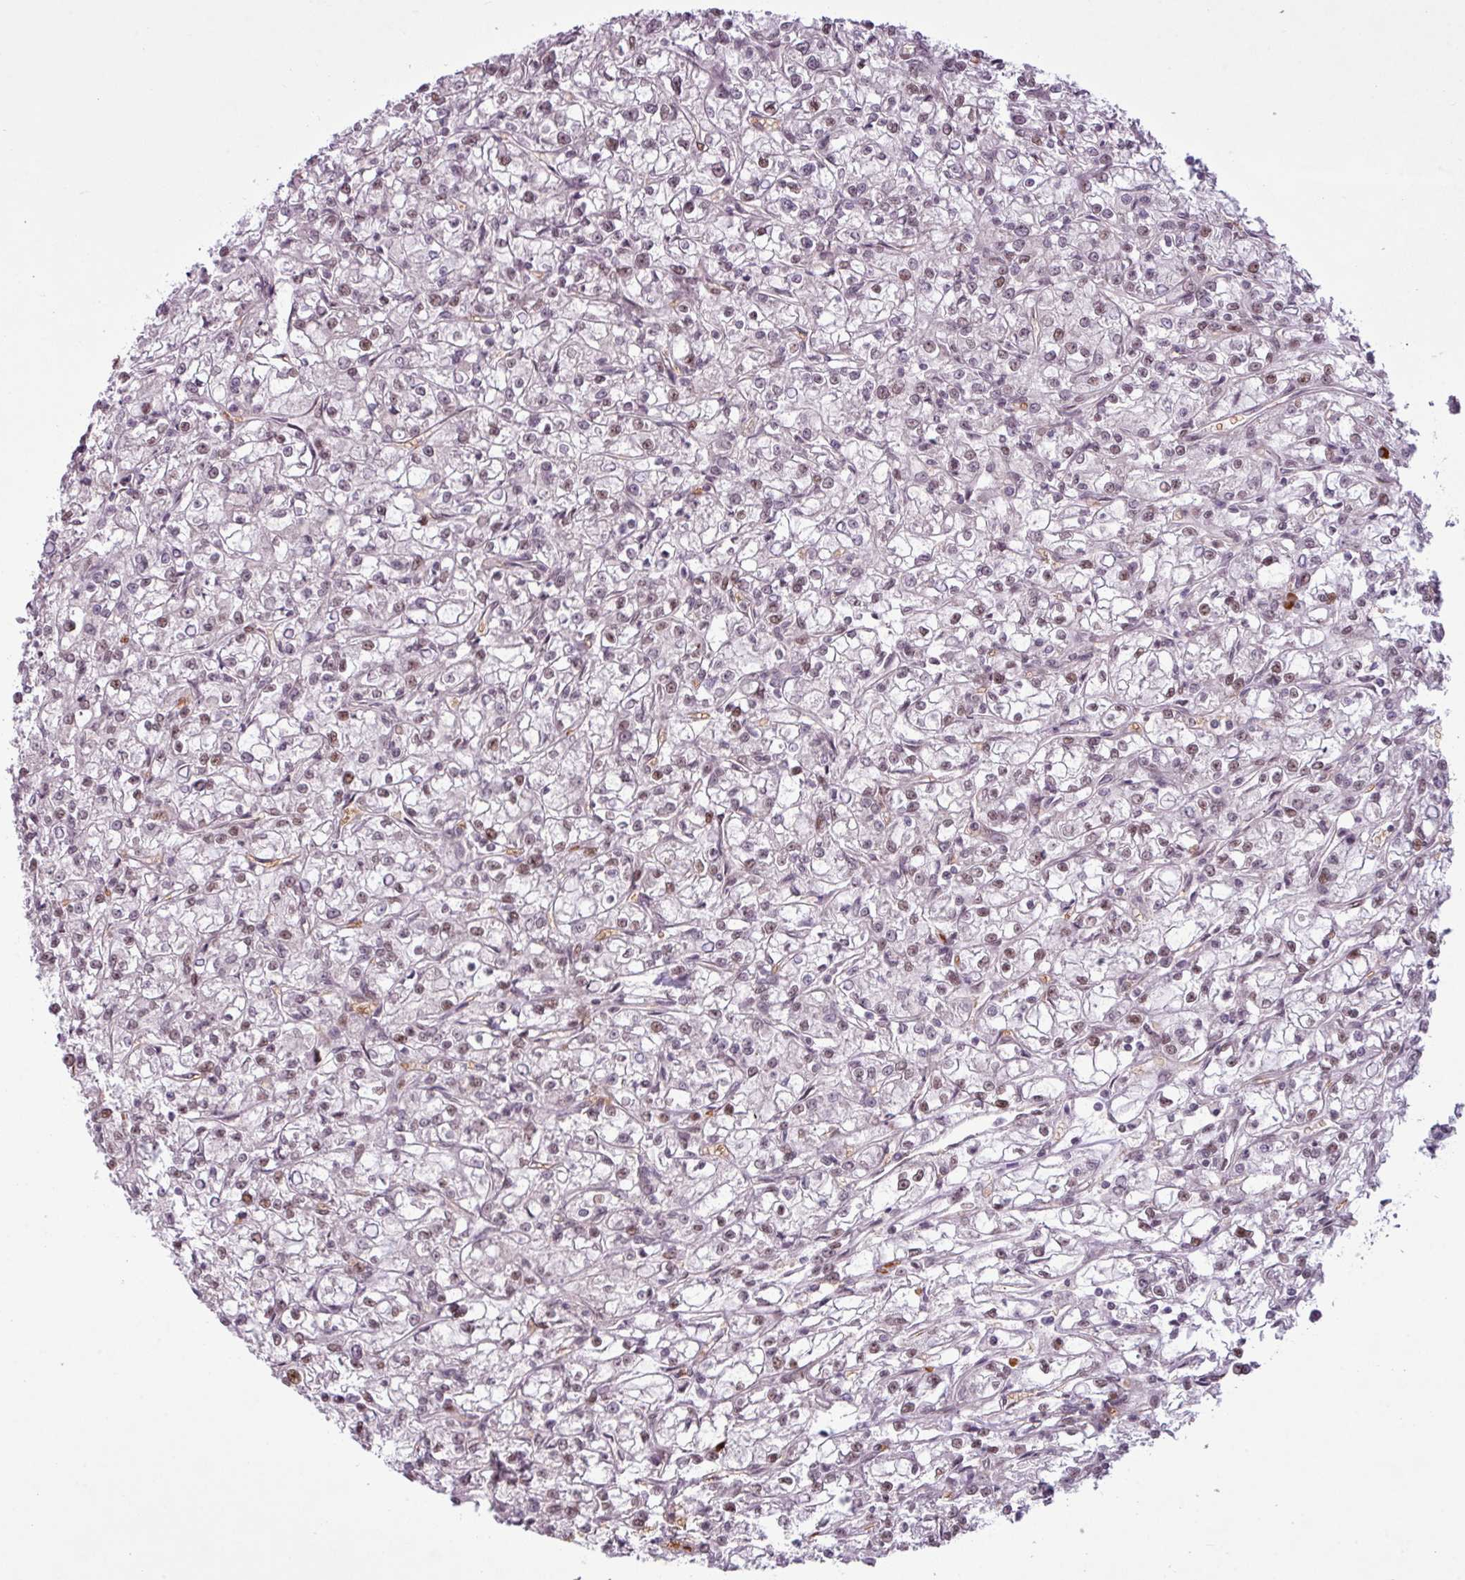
{"staining": {"intensity": "weak", "quantity": "25%-75%", "location": "nuclear"}, "tissue": "renal cancer", "cell_type": "Tumor cells", "image_type": "cancer", "snomed": [{"axis": "morphology", "description": "Adenocarcinoma, NOS"}, {"axis": "topography", "description": "Kidney"}], "caption": "Immunohistochemical staining of human adenocarcinoma (renal) exhibits low levels of weak nuclear protein staining in about 25%-75% of tumor cells. Using DAB (3,3'-diaminobenzidine) (brown) and hematoxylin (blue) stains, captured at high magnification using brightfield microscopy.", "gene": "PRDM5", "patient": {"sex": "female", "age": 59}}